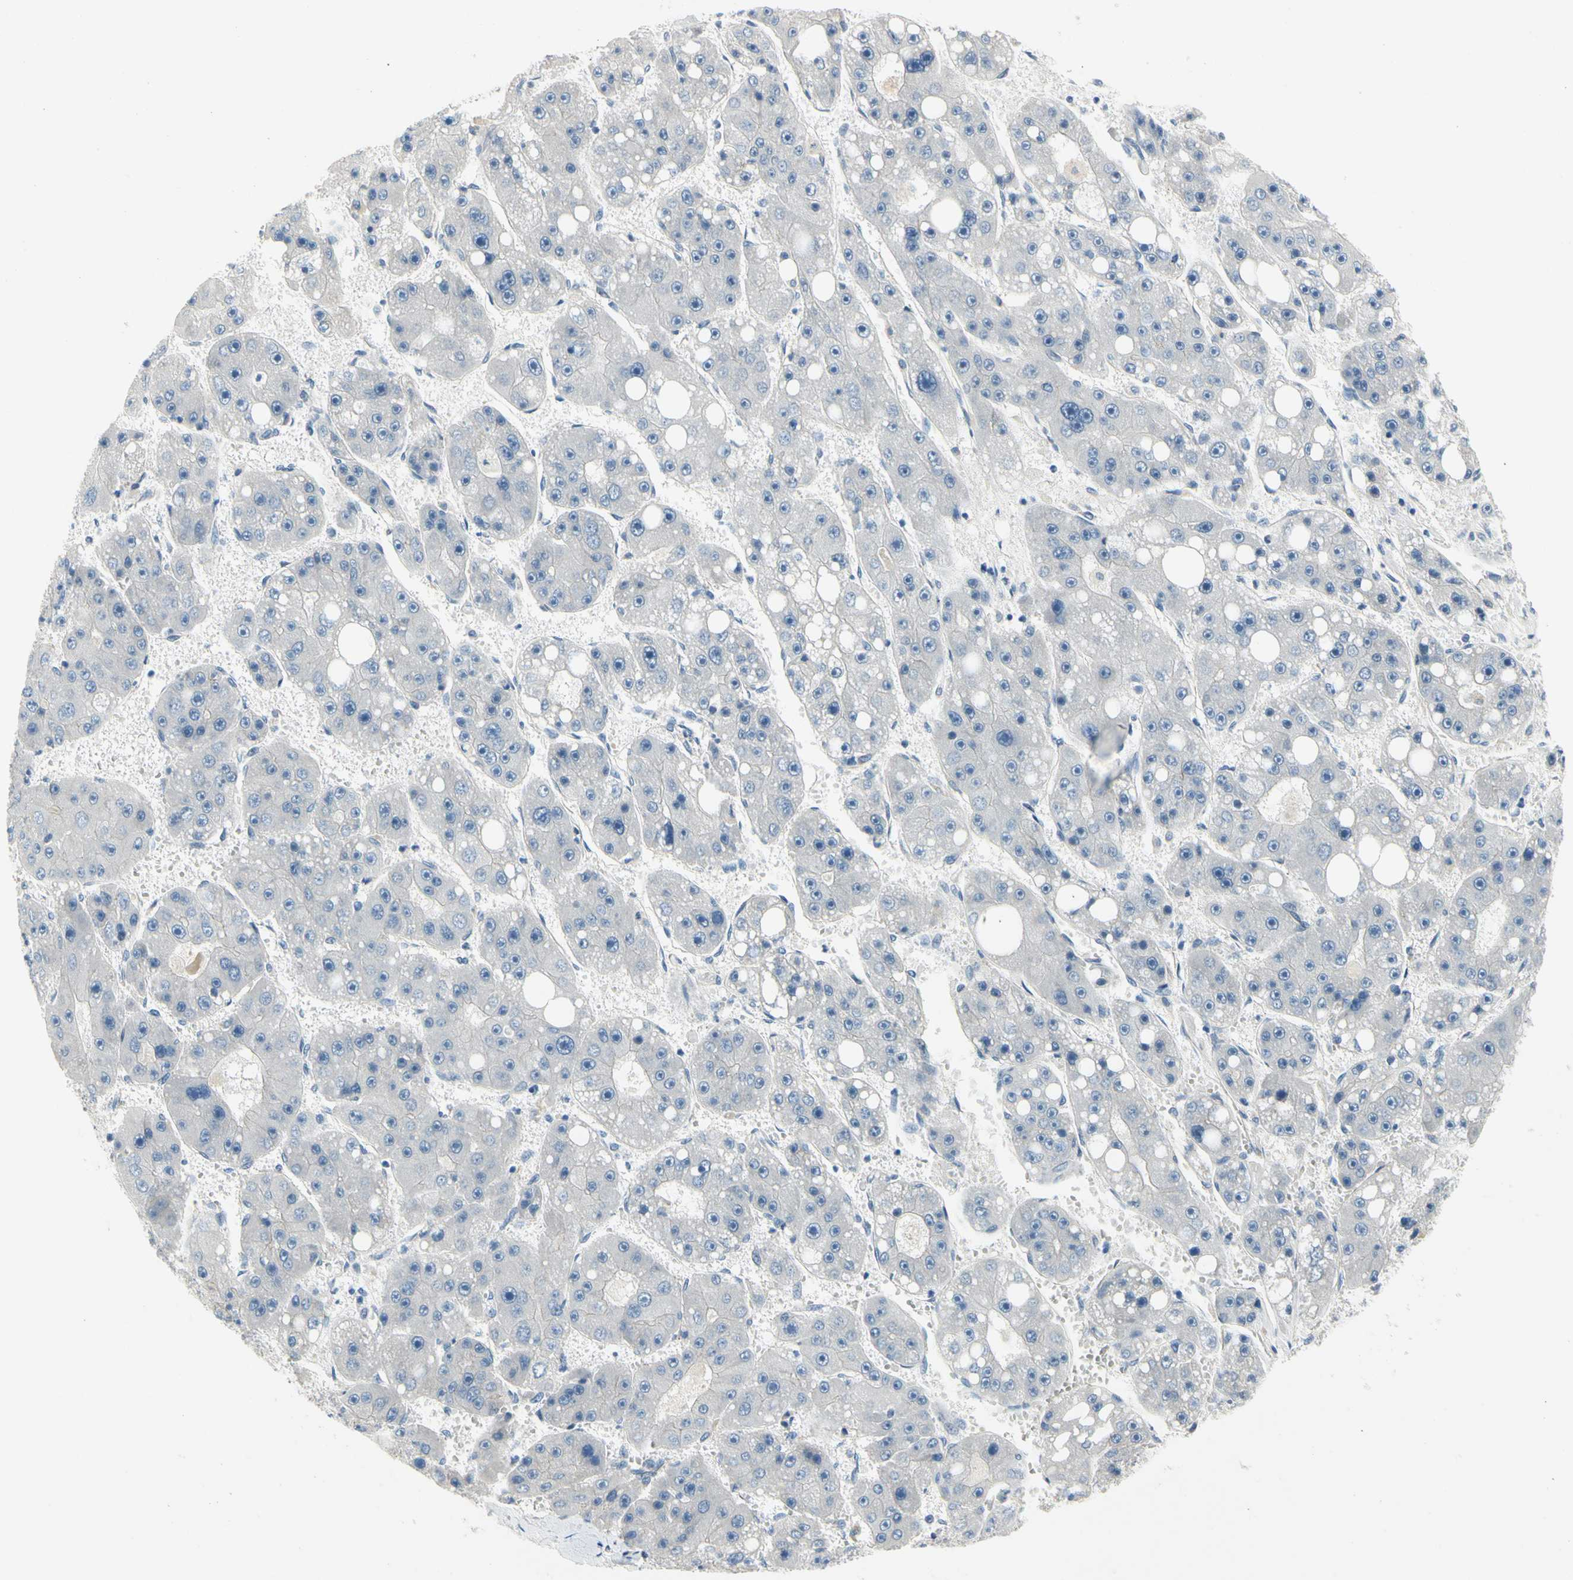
{"staining": {"intensity": "negative", "quantity": "none", "location": "none"}, "tissue": "liver cancer", "cell_type": "Tumor cells", "image_type": "cancer", "snomed": [{"axis": "morphology", "description": "Carcinoma, Hepatocellular, NOS"}, {"axis": "topography", "description": "Liver"}], "caption": "There is no significant positivity in tumor cells of liver cancer.", "gene": "LGR6", "patient": {"sex": "female", "age": 61}}